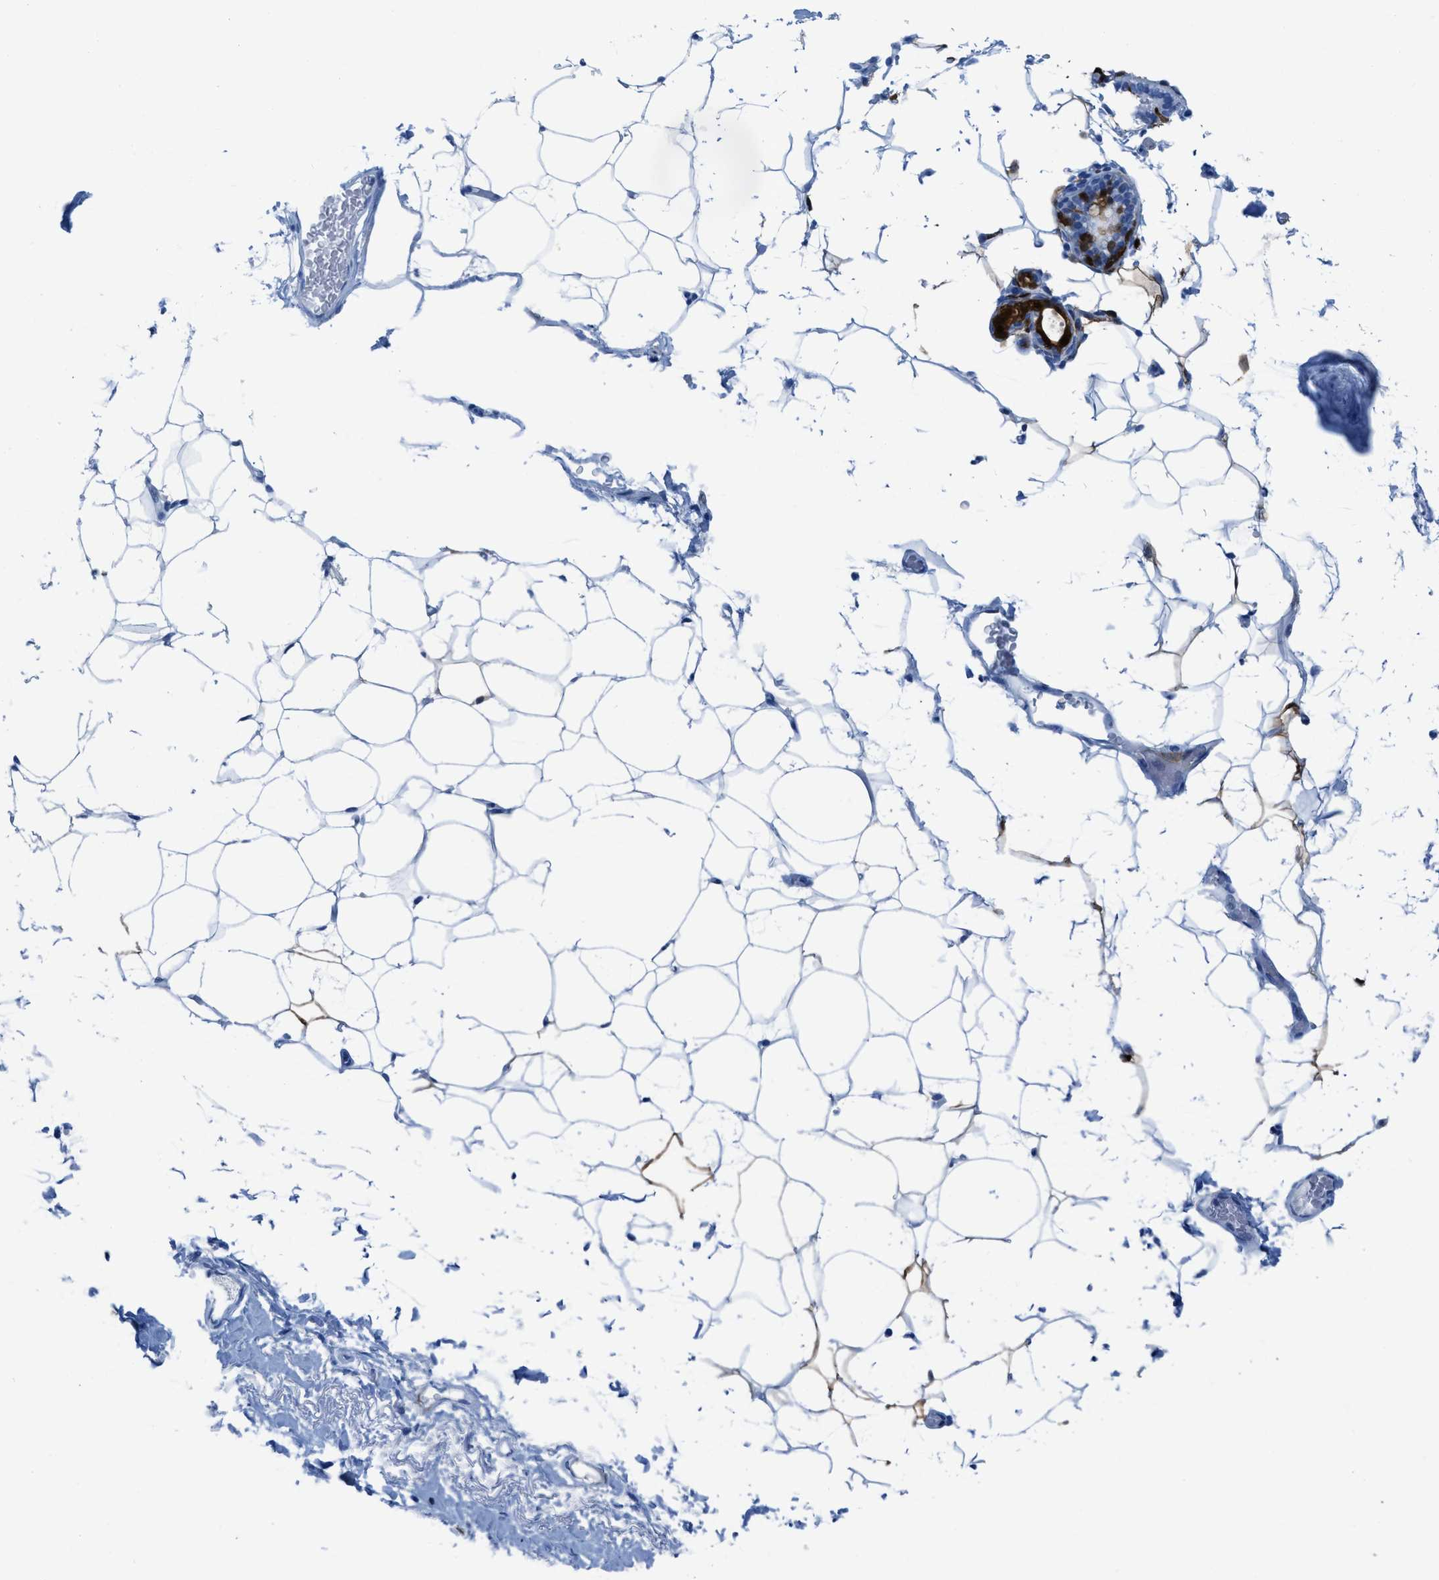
{"staining": {"intensity": "negative", "quantity": "none", "location": "none"}, "tissue": "adipose tissue", "cell_type": "Adipocytes", "image_type": "normal", "snomed": [{"axis": "morphology", "description": "Normal tissue, NOS"}, {"axis": "topography", "description": "Breast"}, {"axis": "topography", "description": "Soft tissue"}], "caption": "Benign adipose tissue was stained to show a protein in brown. There is no significant expression in adipocytes. The staining is performed using DAB brown chromogen with nuclei counter-stained in using hematoxylin.", "gene": "CDKN2A", "patient": {"sex": "female", "age": 75}}